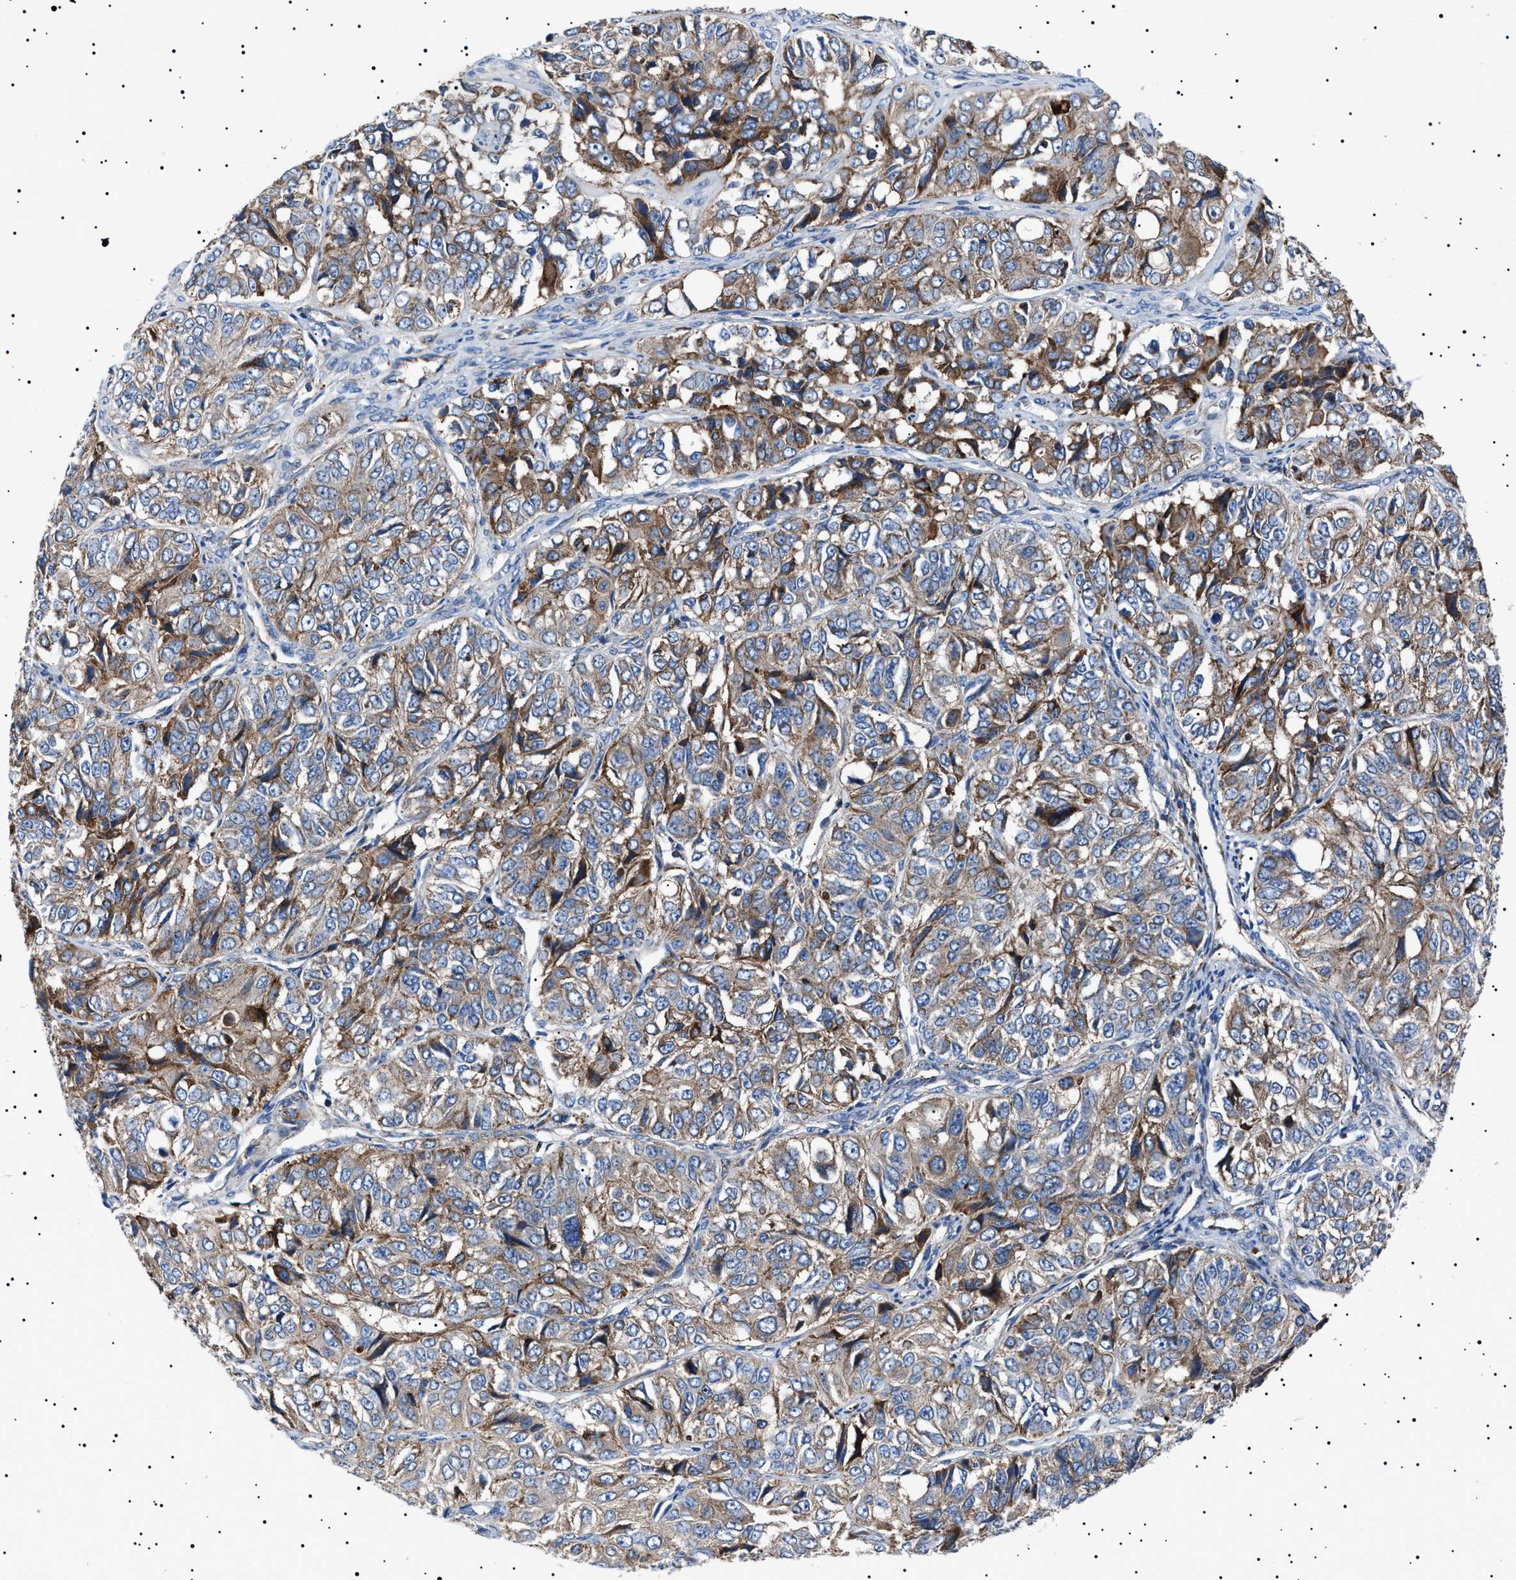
{"staining": {"intensity": "moderate", "quantity": ">75%", "location": "cytoplasmic/membranous"}, "tissue": "ovarian cancer", "cell_type": "Tumor cells", "image_type": "cancer", "snomed": [{"axis": "morphology", "description": "Carcinoma, endometroid"}, {"axis": "topography", "description": "Ovary"}], "caption": "About >75% of tumor cells in endometroid carcinoma (ovarian) reveal moderate cytoplasmic/membranous protein positivity as visualized by brown immunohistochemical staining.", "gene": "NEU1", "patient": {"sex": "female", "age": 51}}